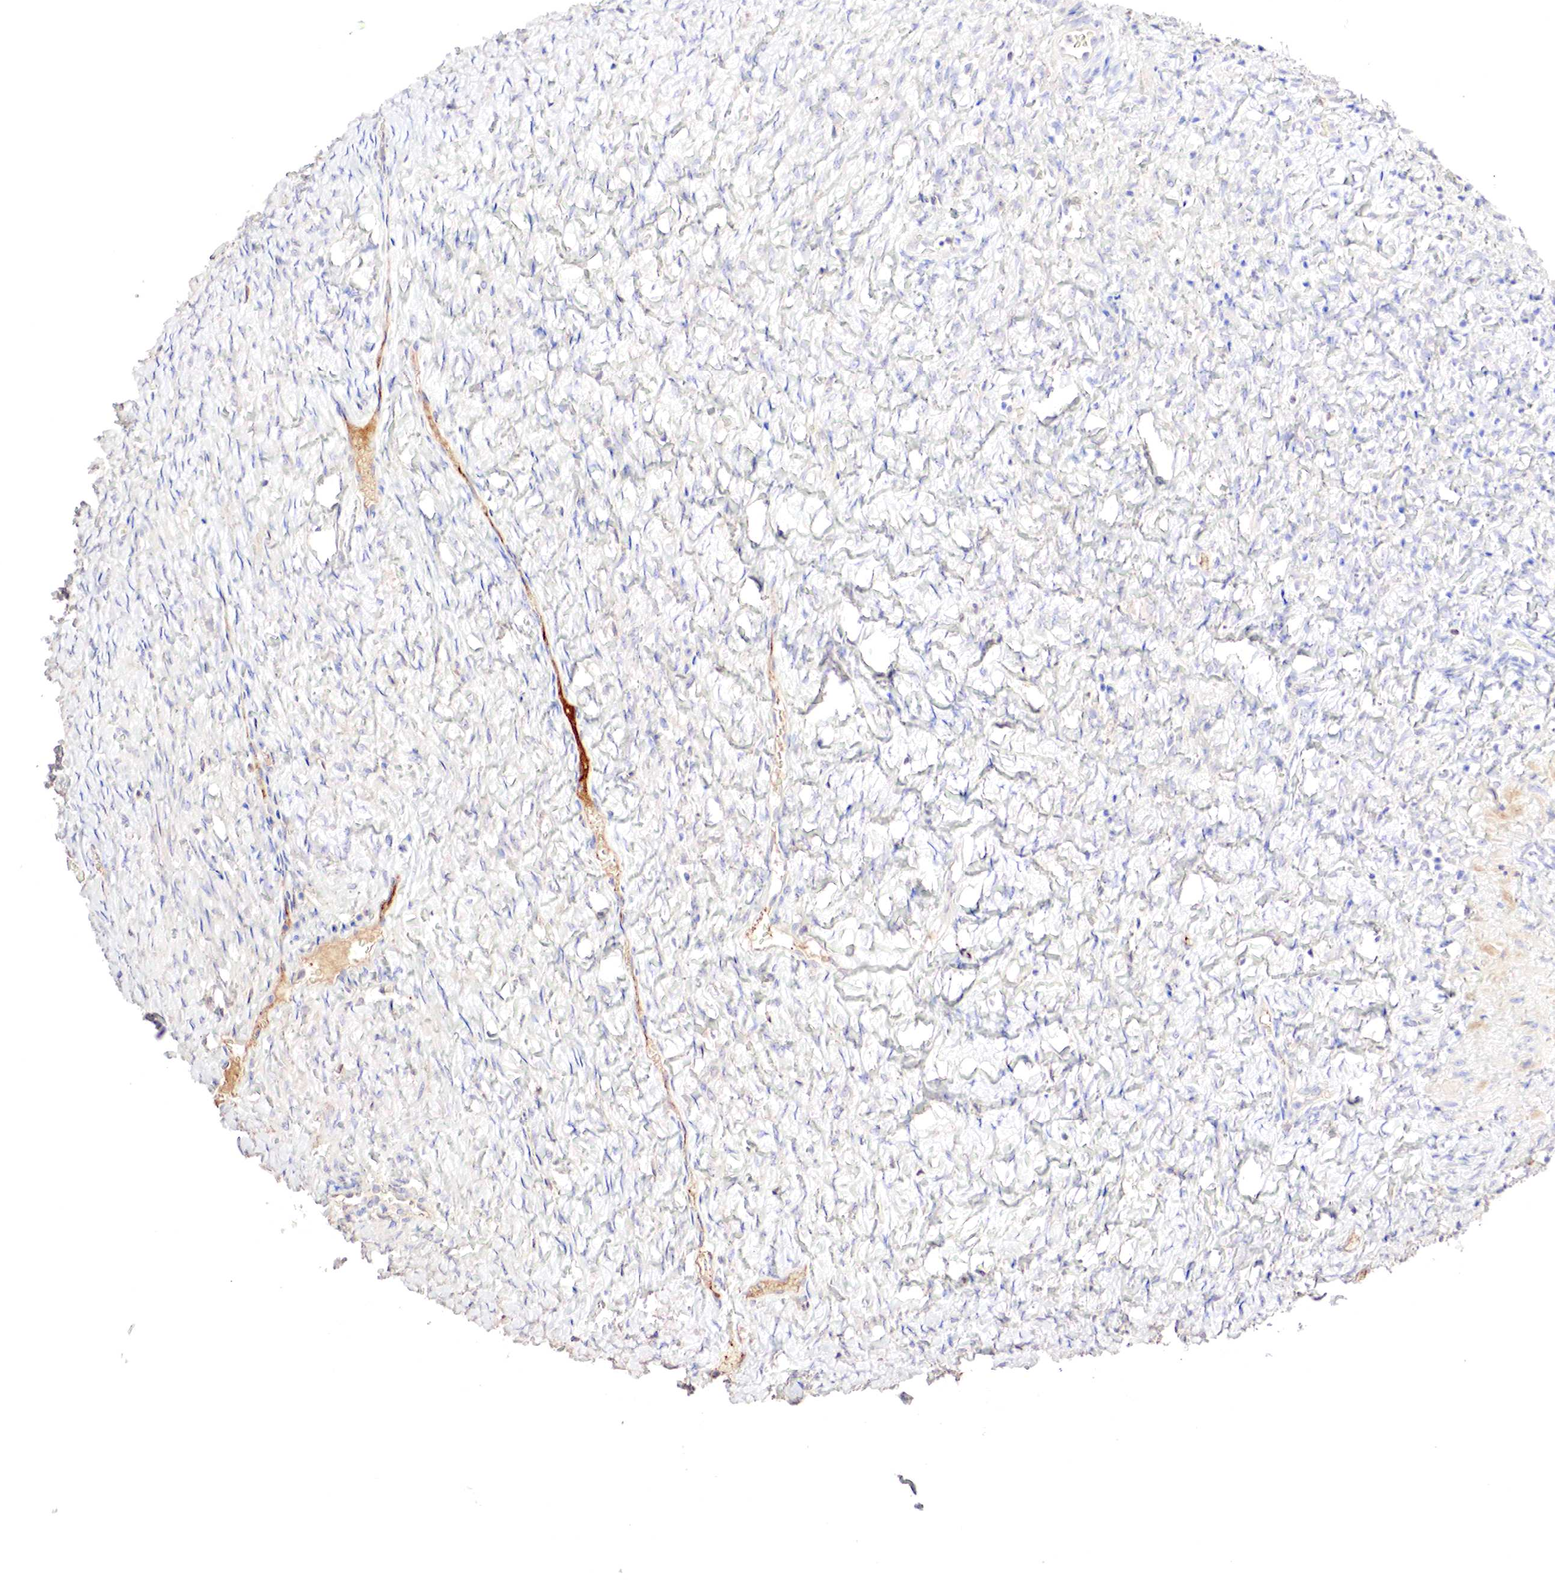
{"staining": {"intensity": "negative", "quantity": "none", "location": "none"}, "tissue": "smooth muscle", "cell_type": "Smooth muscle cells", "image_type": "normal", "snomed": [{"axis": "morphology", "description": "Normal tissue, NOS"}, {"axis": "topography", "description": "Uterus"}], "caption": "Protein analysis of unremarkable smooth muscle demonstrates no significant positivity in smooth muscle cells.", "gene": "GATA1", "patient": {"sex": "female", "age": 56}}